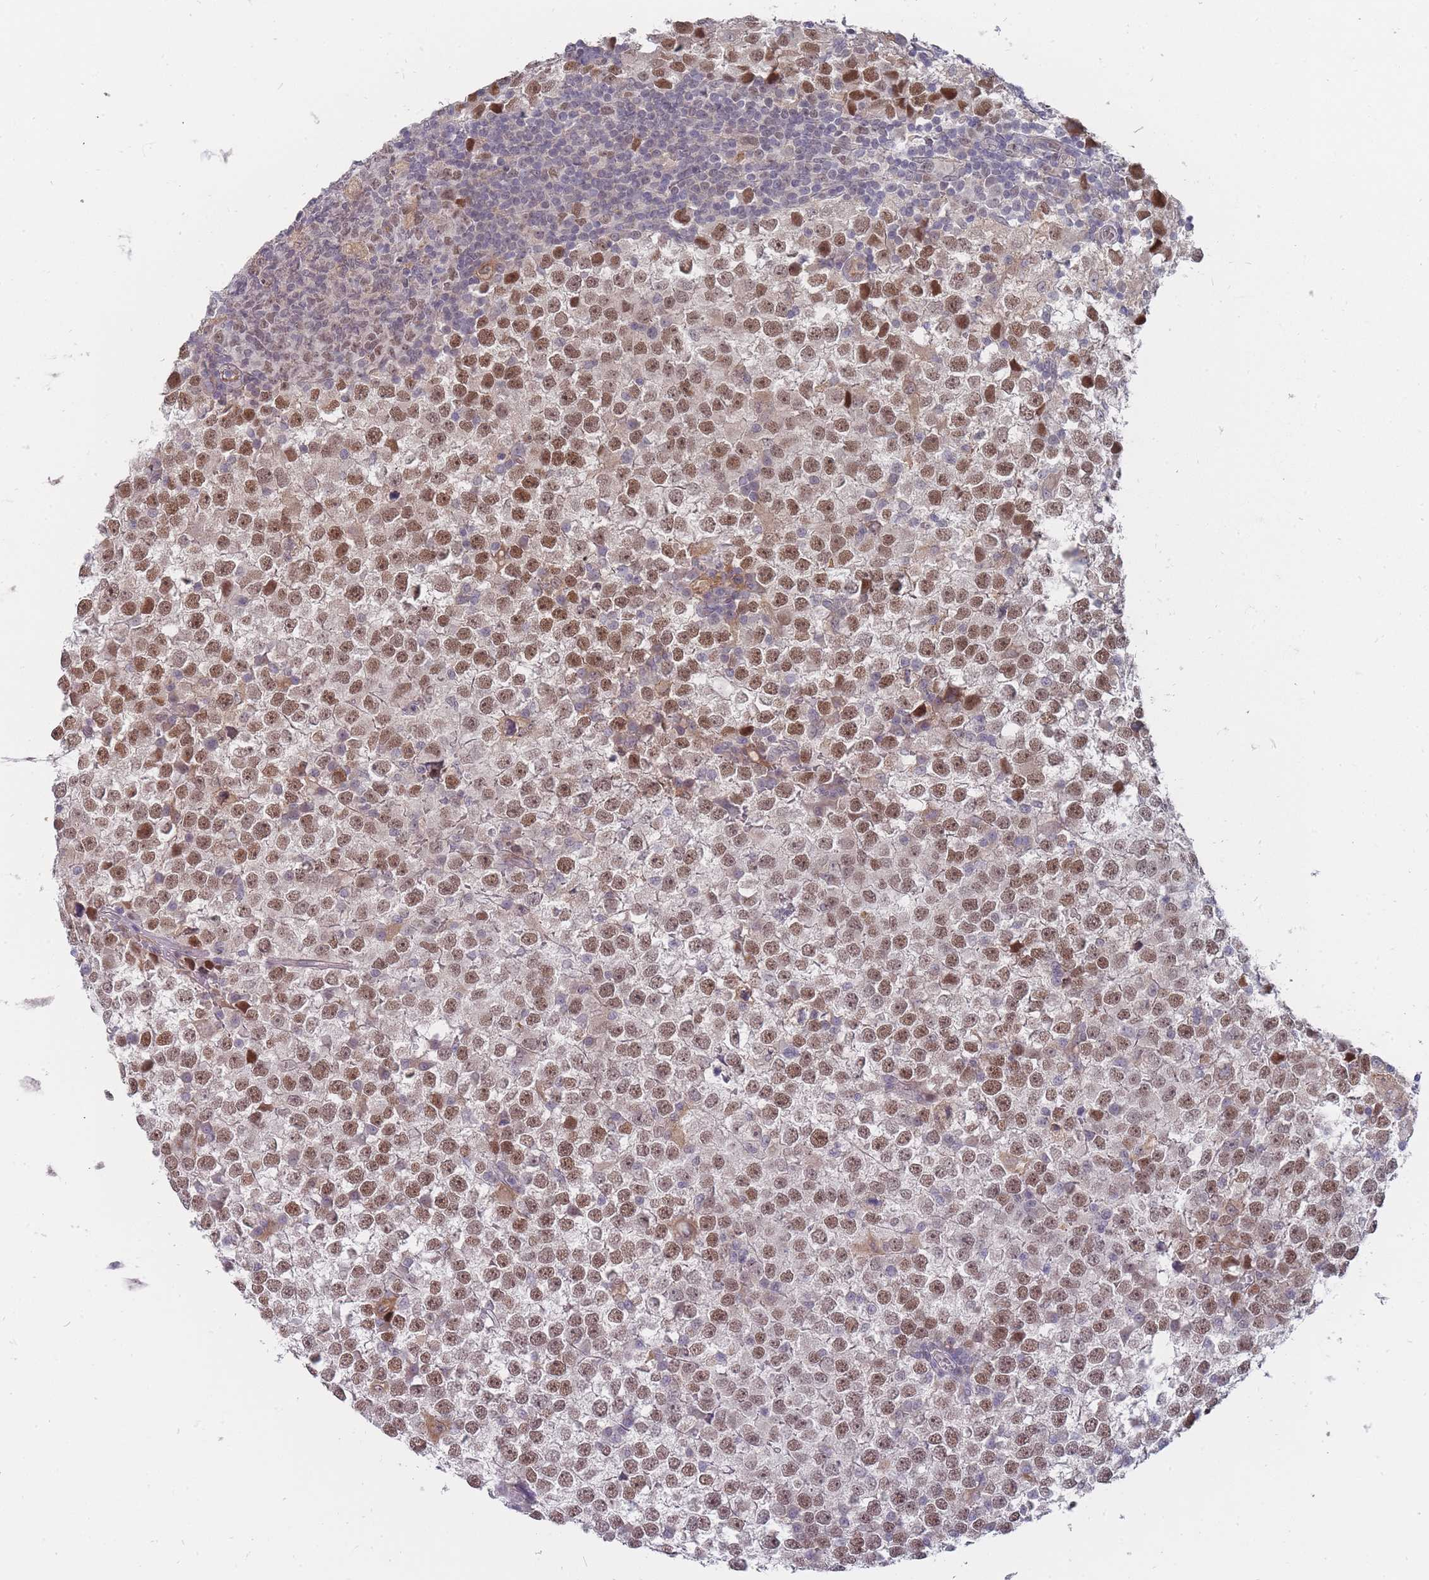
{"staining": {"intensity": "moderate", "quantity": "25%-75%", "location": "nuclear"}, "tissue": "testis cancer", "cell_type": "Tumor cells", "image_type": "cancer", "snomed": [{"axis": "morphology", "description": "Seminoma, NOS"}, {"axis": "topography", "description": "Testis"}], "caption": "Protein staining reveals moderate nuclear staining in approximately 25%-75% of tumor cells in testis seminoma. (DAB IHC with brightfield microscopy, high magnification).", "gene": "GINS1", "patient": {"sex": "male", "age": 65}}